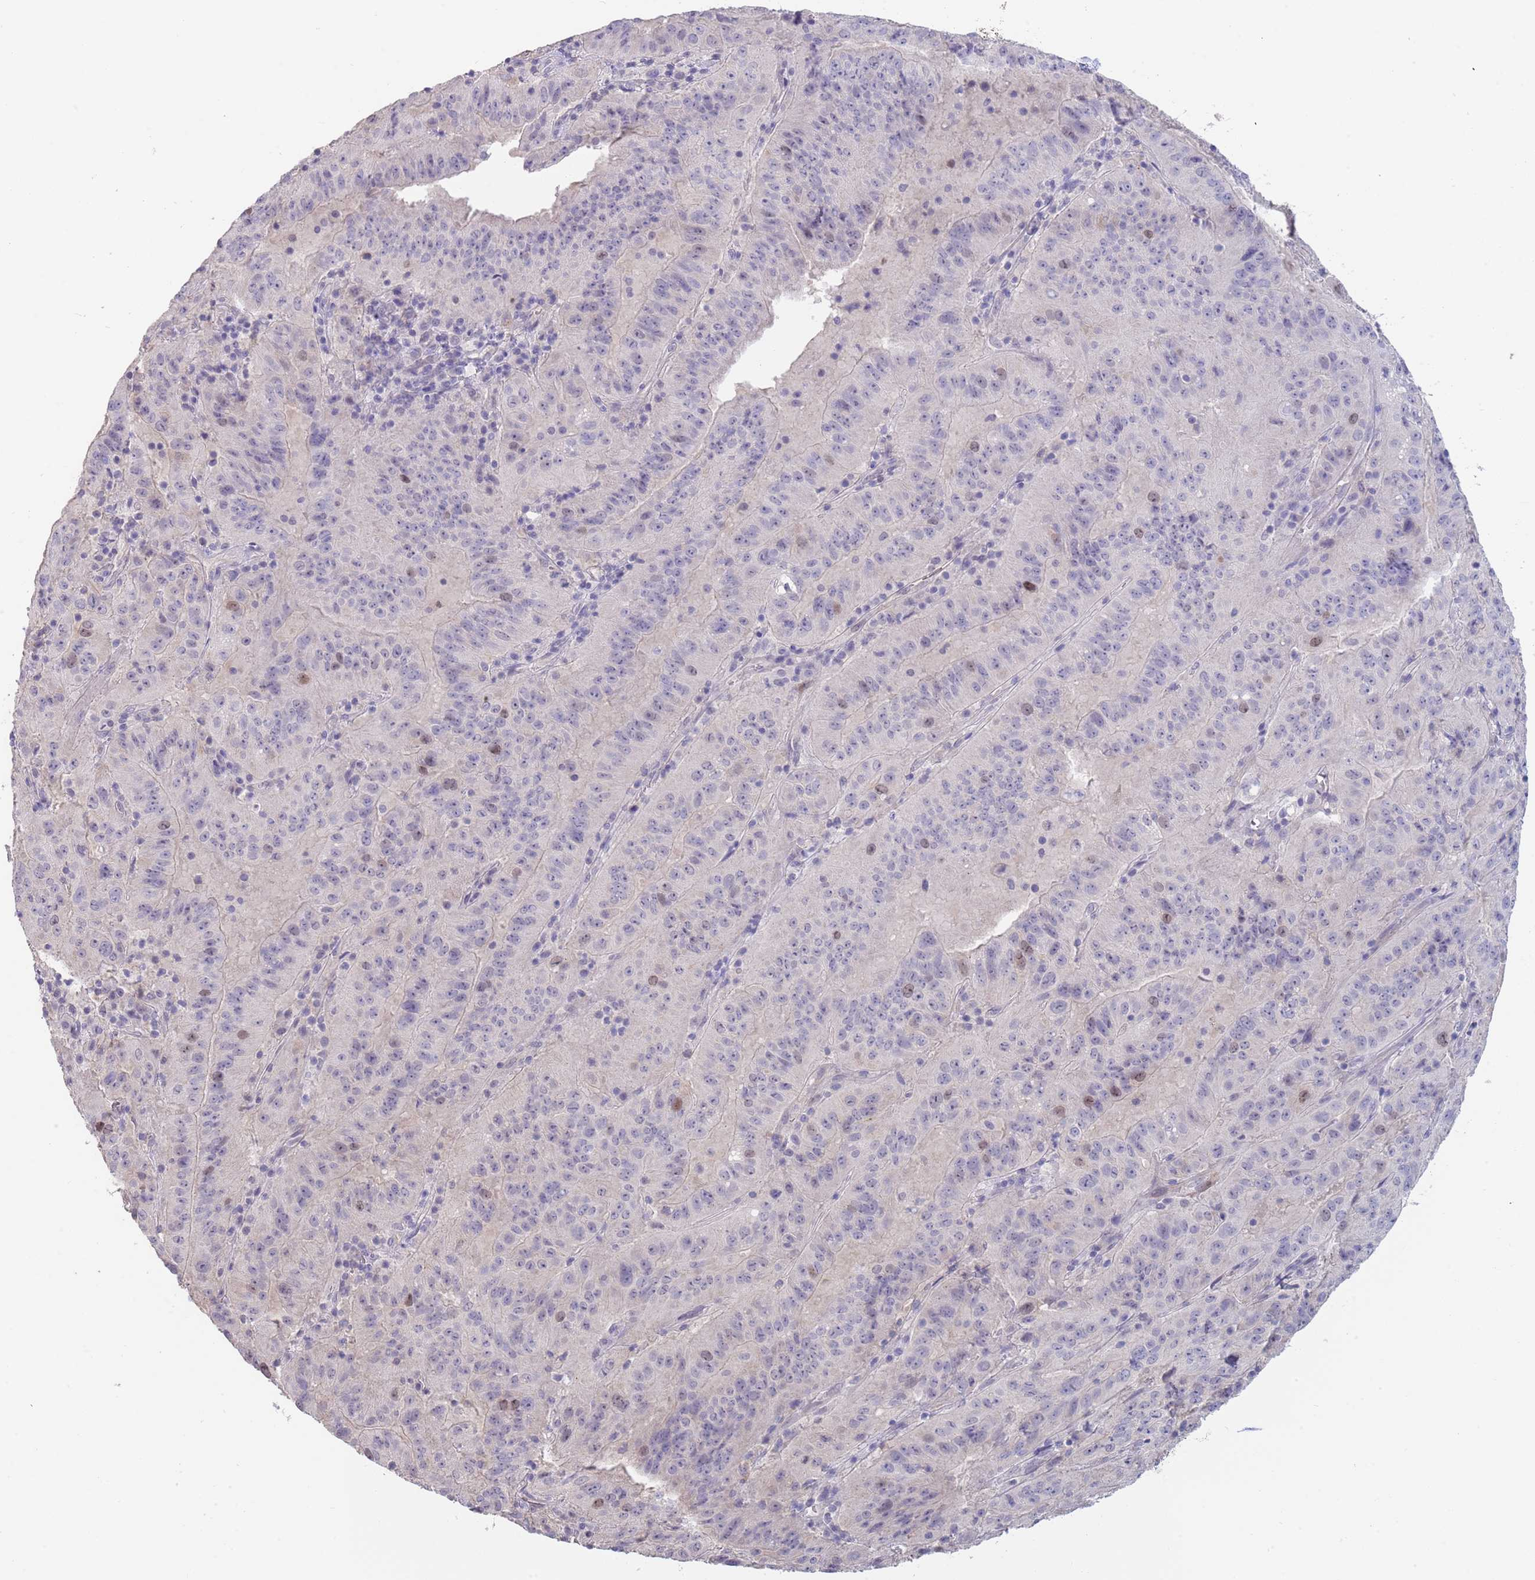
{"staining": {"intensity": "moderate", "quantity": "<25%", "location": "nuclear"}, "tissue": "pancreatic cancer", "cell_type": "Tumor cells", "image_type": "cancer", "snomed": [{"axis": "morphology", "description": "Adenocarcinoma, NOS"}, {"axis": "topography", "description": "Pancreas"}], "caption": "Pancreatic cancer stained with DAB immunohistochemistry (IHC) exhibits low levels of moderate nuclear staining in about <25% of tumor cells.", "gene": "PIMREG", "patient": {"sex": "male", "age": 63}}